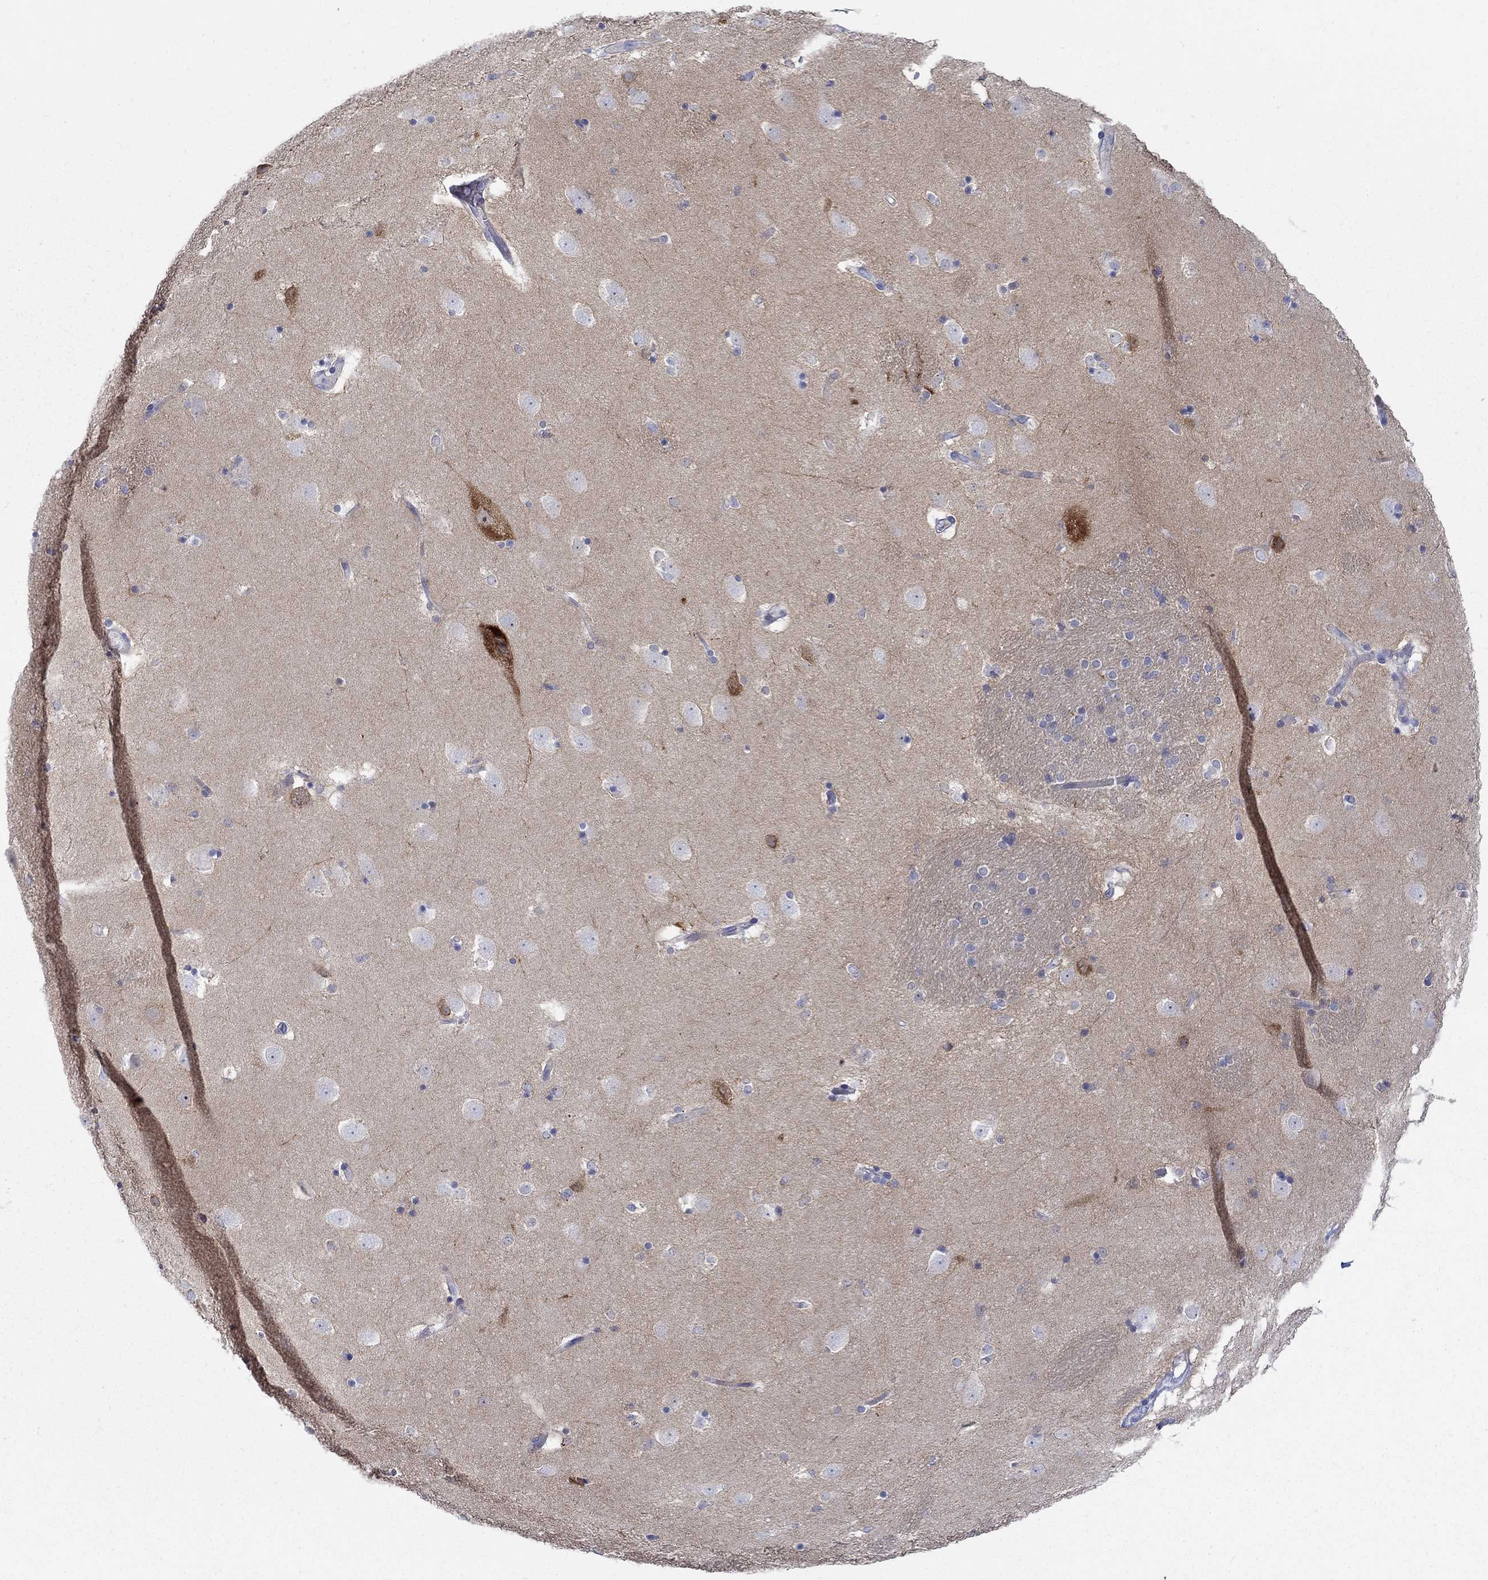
{"staining": {"intensity": "negative", "quantity": "none", "location": "none"}, "tissue": "caudate", "cell_type": "Glial cells", "image_type": "normal", "snomed": [{"axis": "morphology", "description": "Normal tissue, NOS"}, {"axis": "topography", "description": "Lateral ventricle wall"}], "caption": "Protein analysis of benign caudate reveals no significant expression in glial cells.", "gene": "REEP2", "patient": {"sex": "male", "age": 51}}